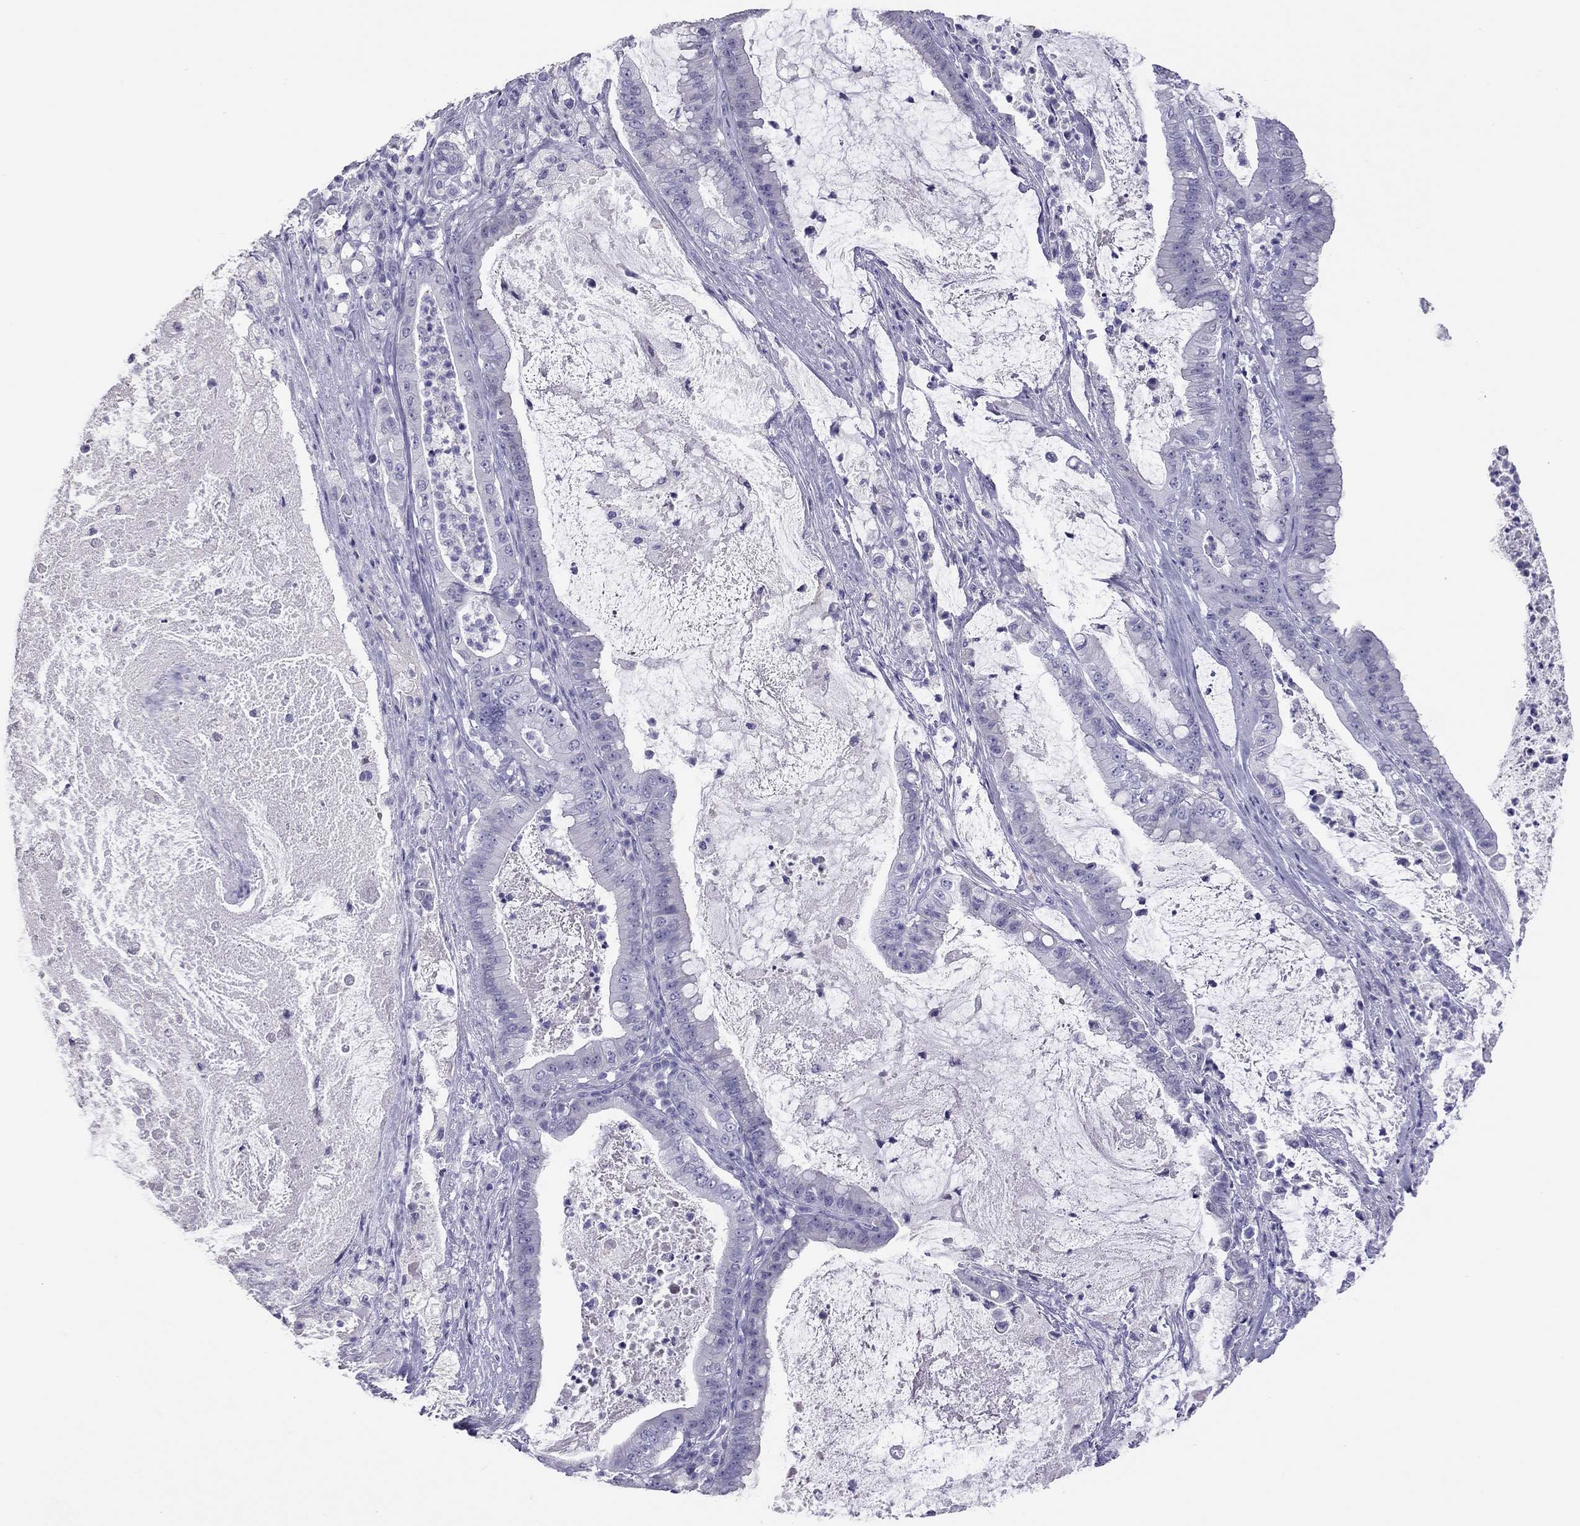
{"staining": {"intensity": "negative", "quantity": "none", "location": "none"}, "tissue": "pancreatic cancer", "cell_type": "Tumor cells", "image_type": "cancer", "snomed": [{"axis": "morphology", "description": "Adenocarcinoma, NOS"}, {"axis": "topography", "description": "Pancreas"}], "caption": "Immunohistochemistry of adenocarcinoma (pancreatic) shows no positivity in tumor cells.", "gene": "IL17REL", "patient": {"sex": "male", "age": 71}}